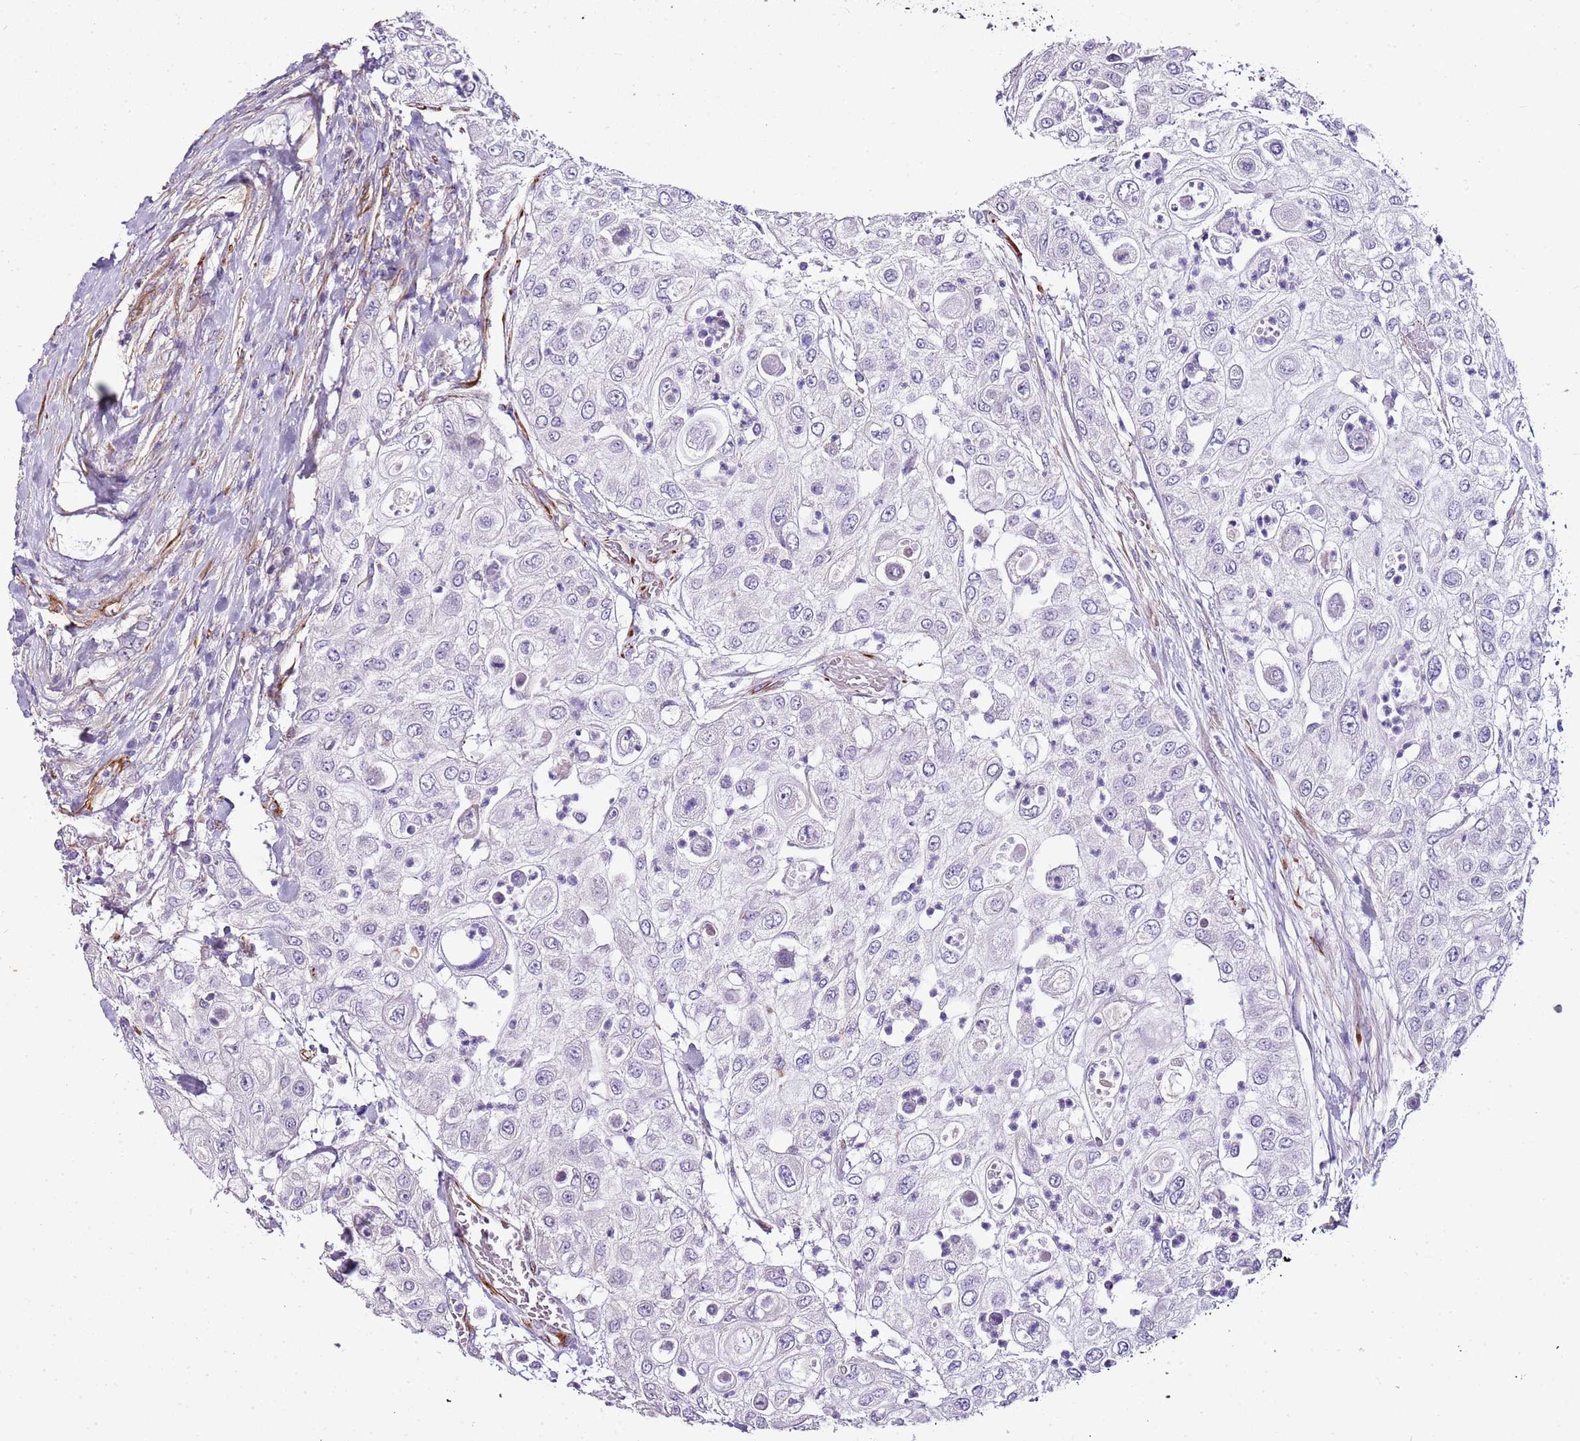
{"staining": {"intensity": "negative", "quantity": "none", "location": "none"}, "tissue": "urothelial cancer", "cell_type": "Tumor cells", "image_type": "cancer", "snomed": [{"axis": "morphology", "description": "Urothelial carcinoma, High grade"}, {"axis": "topography", "description": "Urinary bladder"}], "caption": "Urothelial cancer stained for a protein using IHC demonstrates no staining tumor cells.", "gene": "ZNF786", "patient": {"sex": "female", "age": 79}}